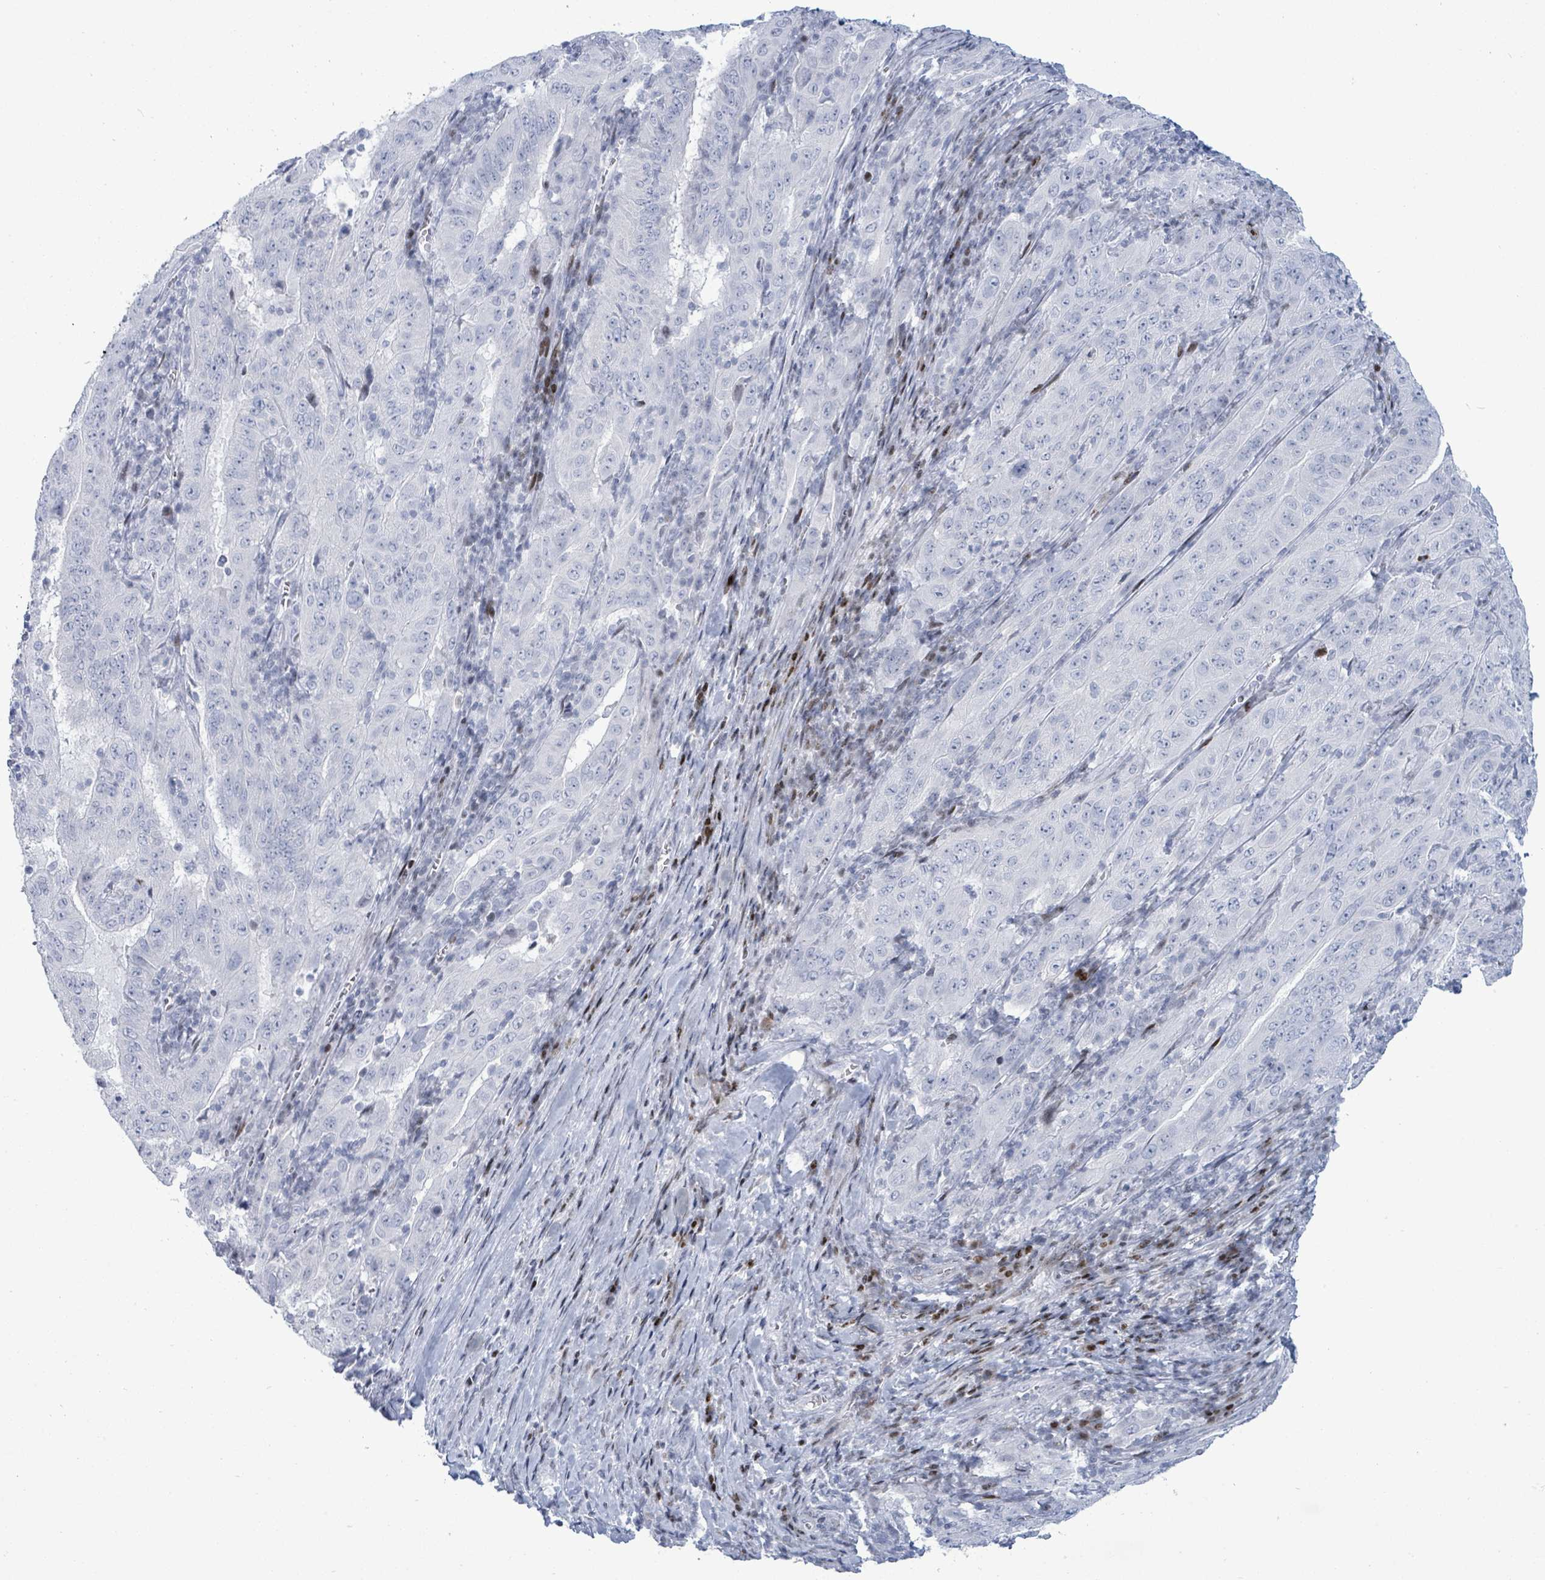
{"staining": {"intensity": "negative", "quantity": "none", "location": "none"}, "tissue": "pancreatic cancer", "cell_type": "Tumor cells", "image_type": "cancer", "snomed": [{"axis": "morphology", "description": "Adenocarcinoma, NOS"}, {"axis": "topography", "description": "Pancreas"}], "caption": "Pancreatic cancer was stained to show a protein in brown. There is no significant positivity in tumor cells.", "gene": "MALL", "patient": {"sex": "male", "age": 63}}